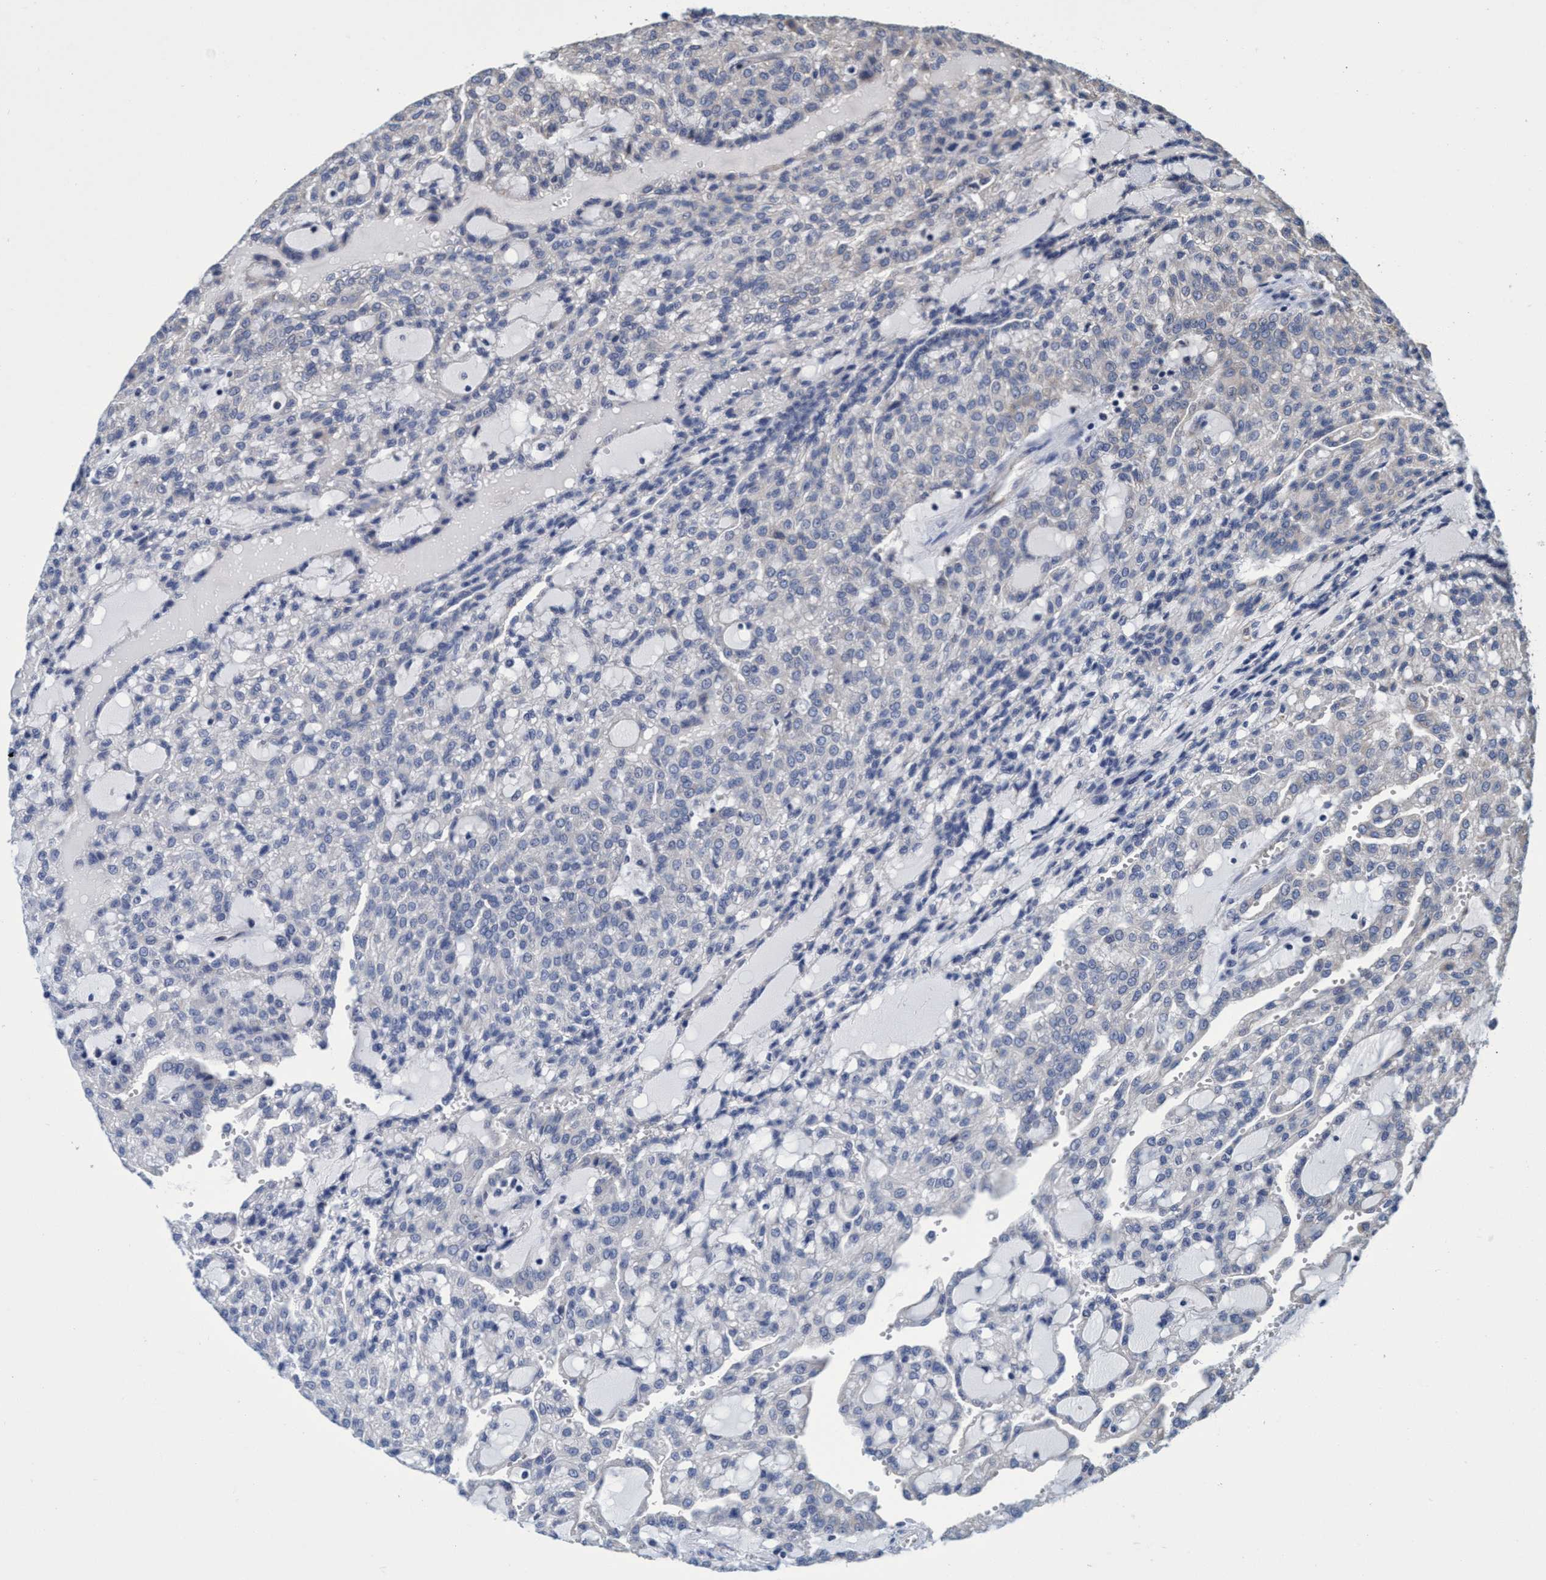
{"staining": {"intensity": "negative", "quantity": "none", "location": "none"}, "tissue": "renal cancer", "cell_type": "Tumor cells", "image_type": "cancer", "snomed": [{"axis": "morphology", "description": "Adenocarcinoma, NOS"}, {"axis": "topography", "description": "Kidney"}], "caption": "Adenocarcinoma (renal) stained for a protein using immunohistochemistry (IHC) exhibits no expression tumor cells.", "gene": "CALCOCO2", "patient": {"sex": "male", "age": 63}}